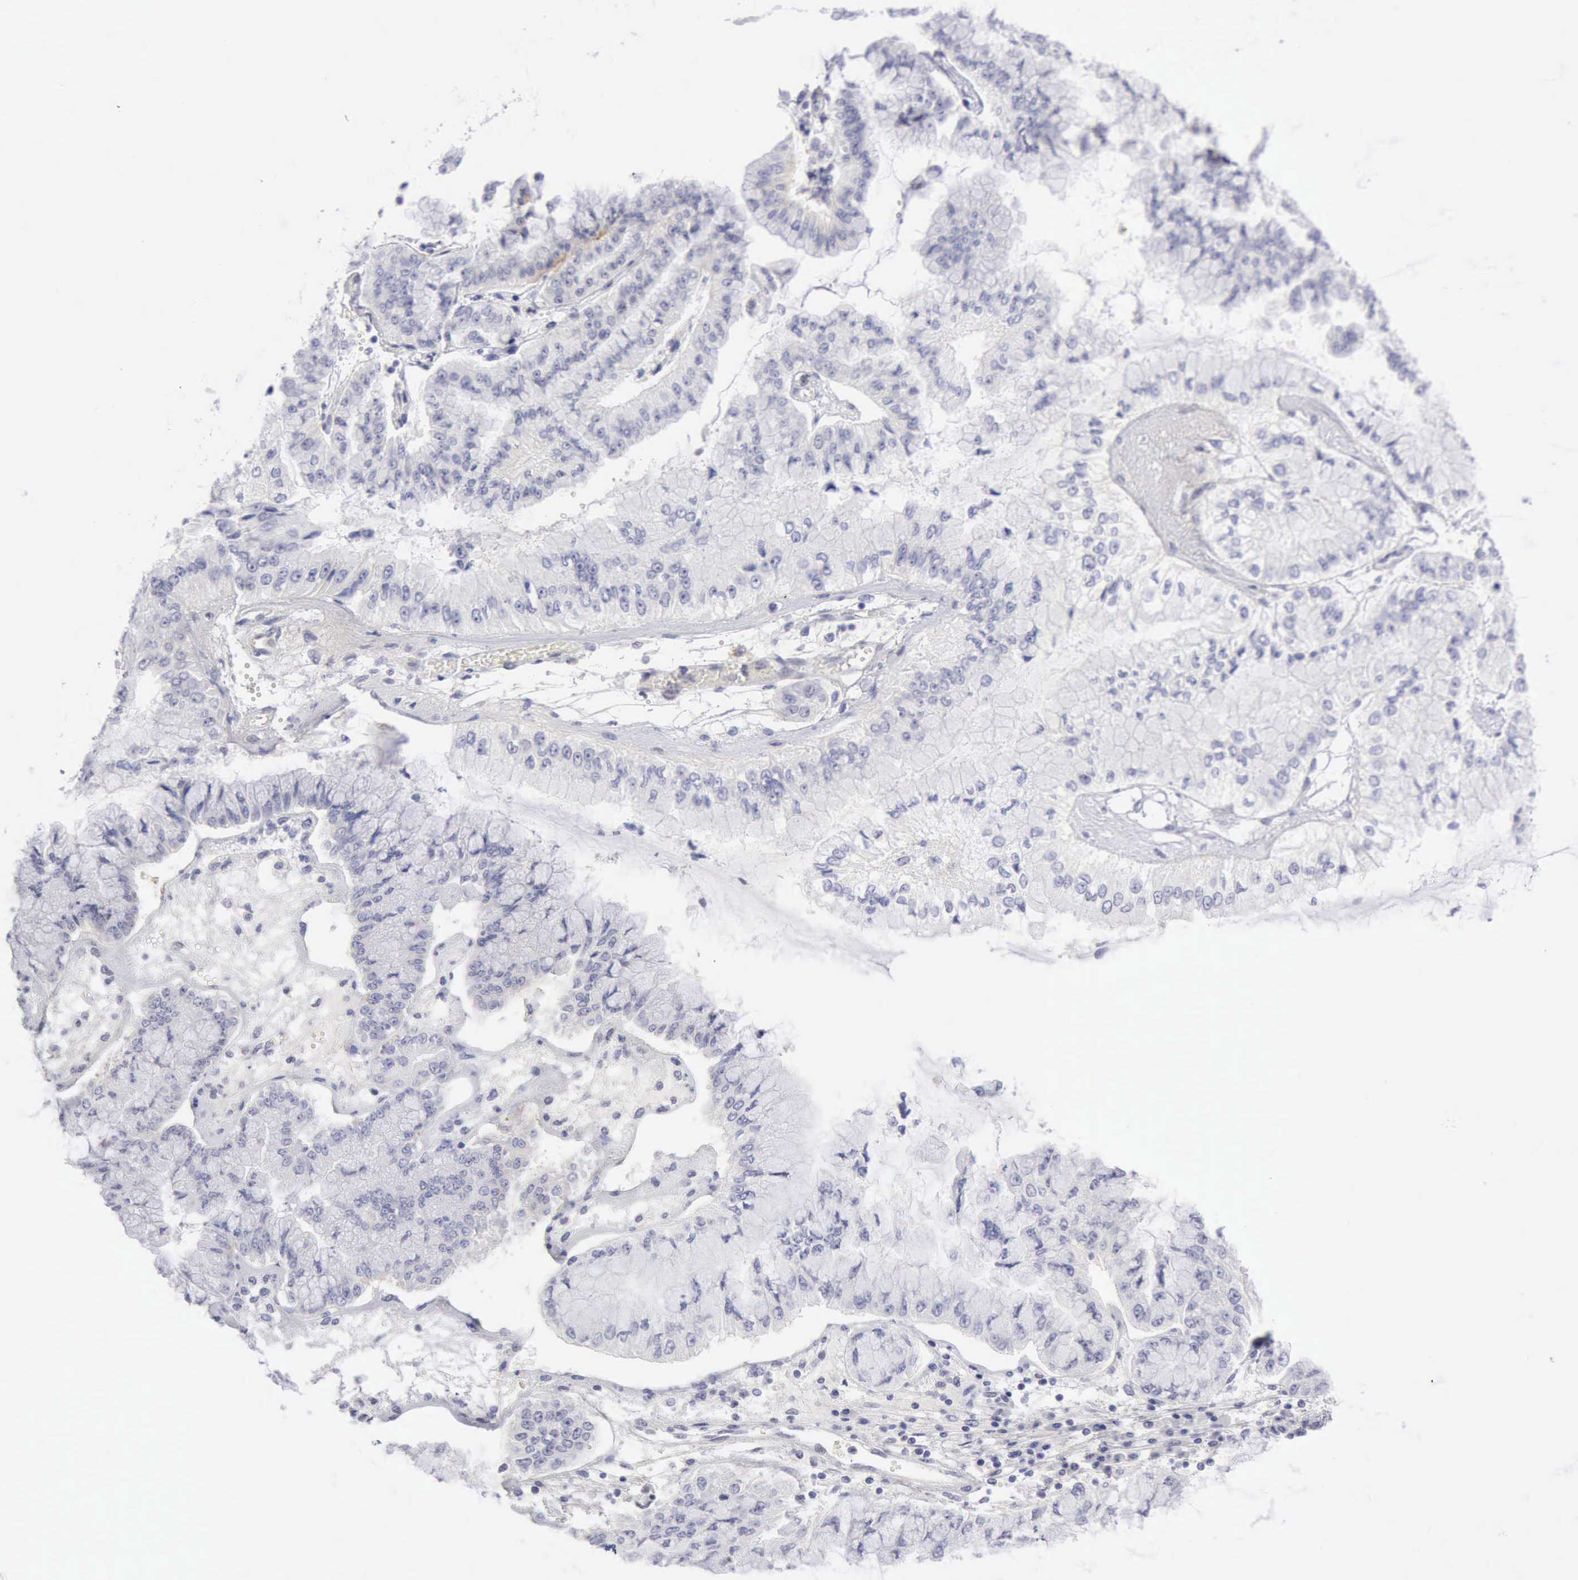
{"staining": {"intensity": "negative", "quantity": "none", "location": "none"}, "tissue": "liver cancer", "cell_type": "Tumor cells", "image_type": "cancer", "snomed": [{"axis": "morphology", "description": "Cholangiocarcinoma"}, {"axis": "topography", "description": "Liver"}], "caption": "Photomicrograph shows no significant protein positivity in tumor cells of cholangiocarcinoma (liver).", "gene": "TFRC", "patient": {"sex": "female", "age": 79}}